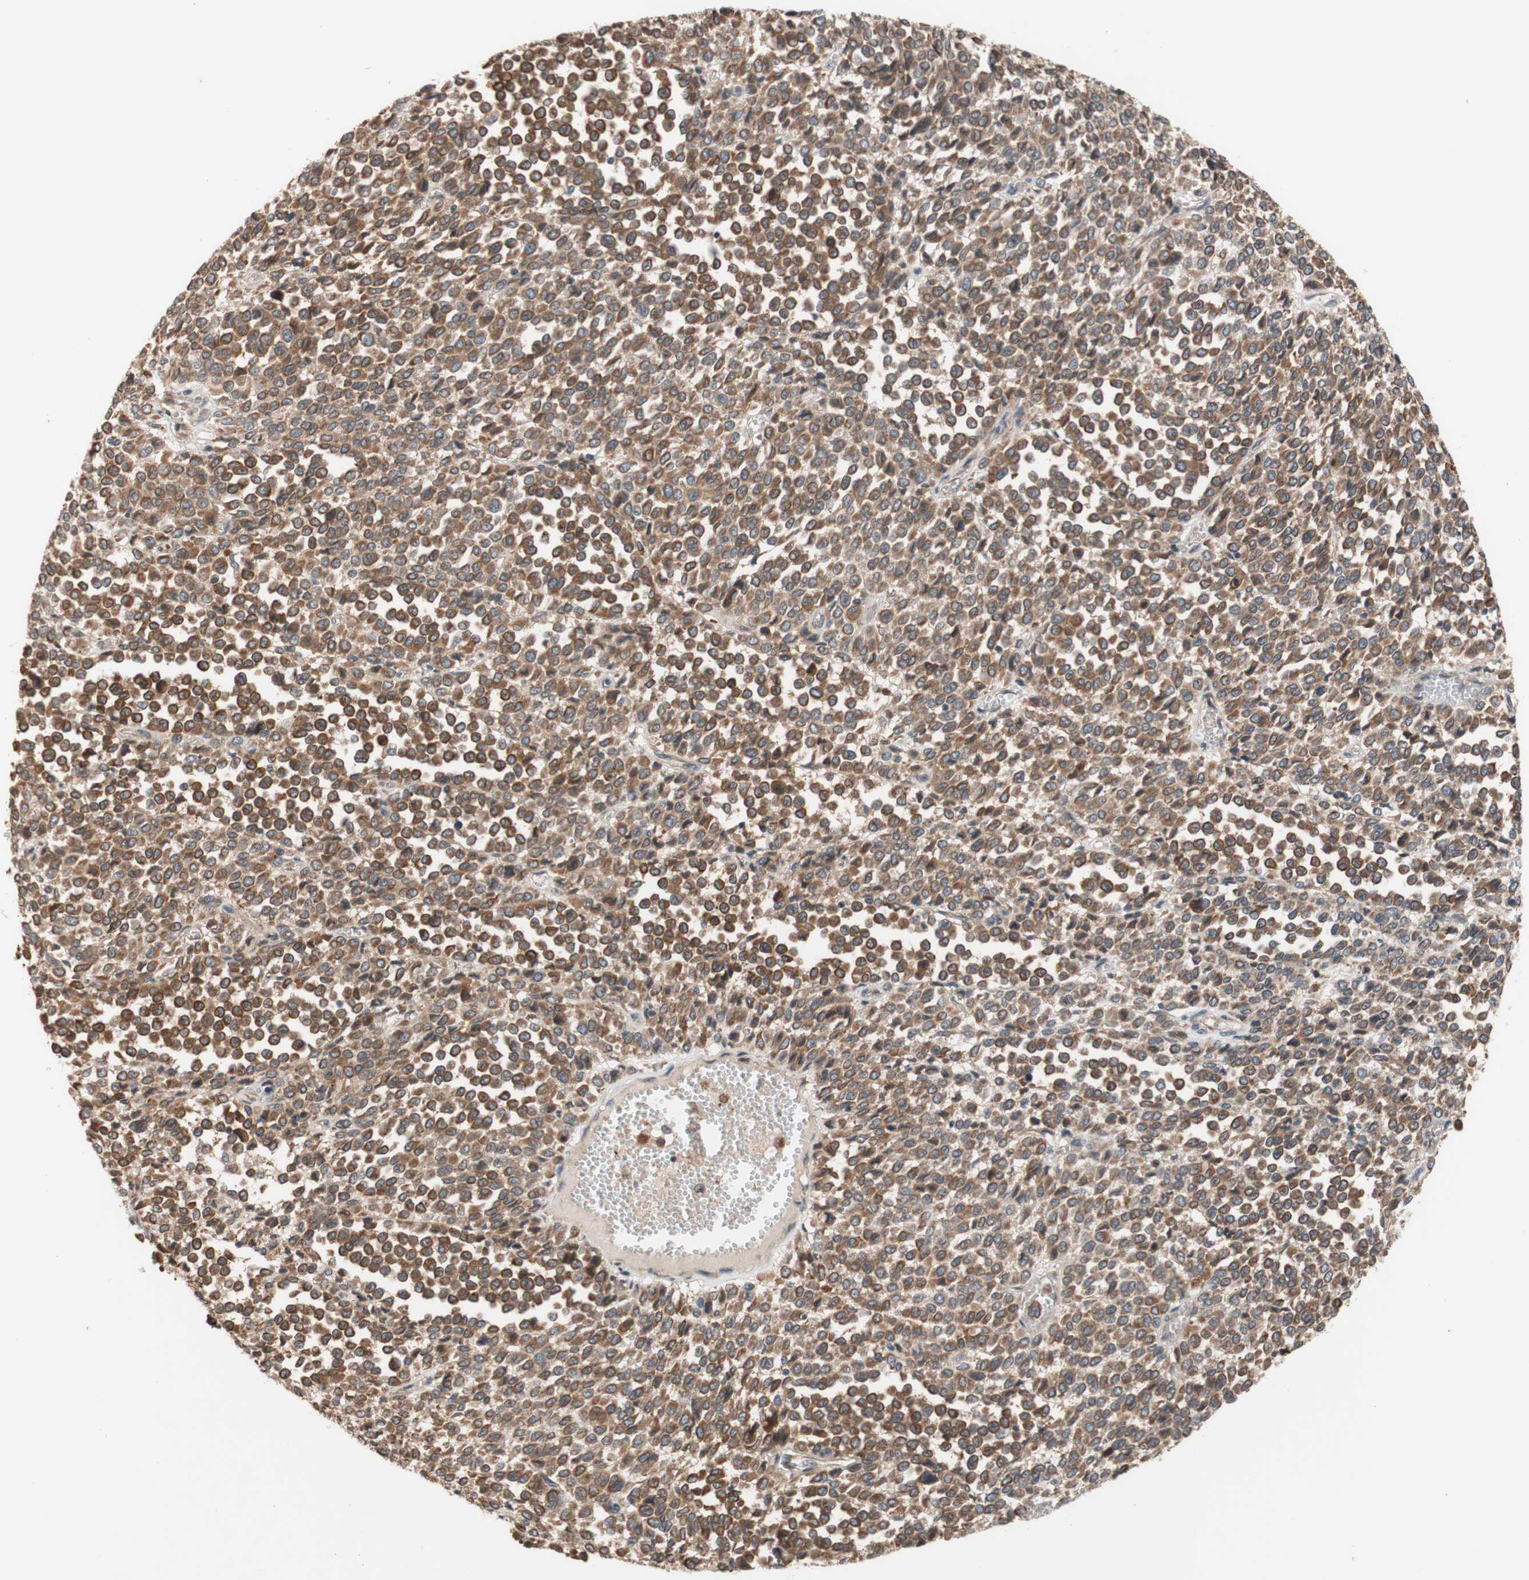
{"staining": {"intensity": "moderate", "quantity": ">75%", "location": "cytoplasmic/membranous"}, "tissue": "melanoma", "cell_type": "Tumor cells", "image_type": "cancer", "snomed": [{"axis": "morphology", "description": "Malignant melanoma, Metastatic site"}, {"axis": "topography", "description": "Pancreas"}], "caption": "A medium amount of moderate cytoplasmic/membranous positivity is present in approximately >75% of tumor cells in malignant melanoma (metastatic site) tissue.", "gene": "CD55", "patient": {"sex": "female", "age": 30}}